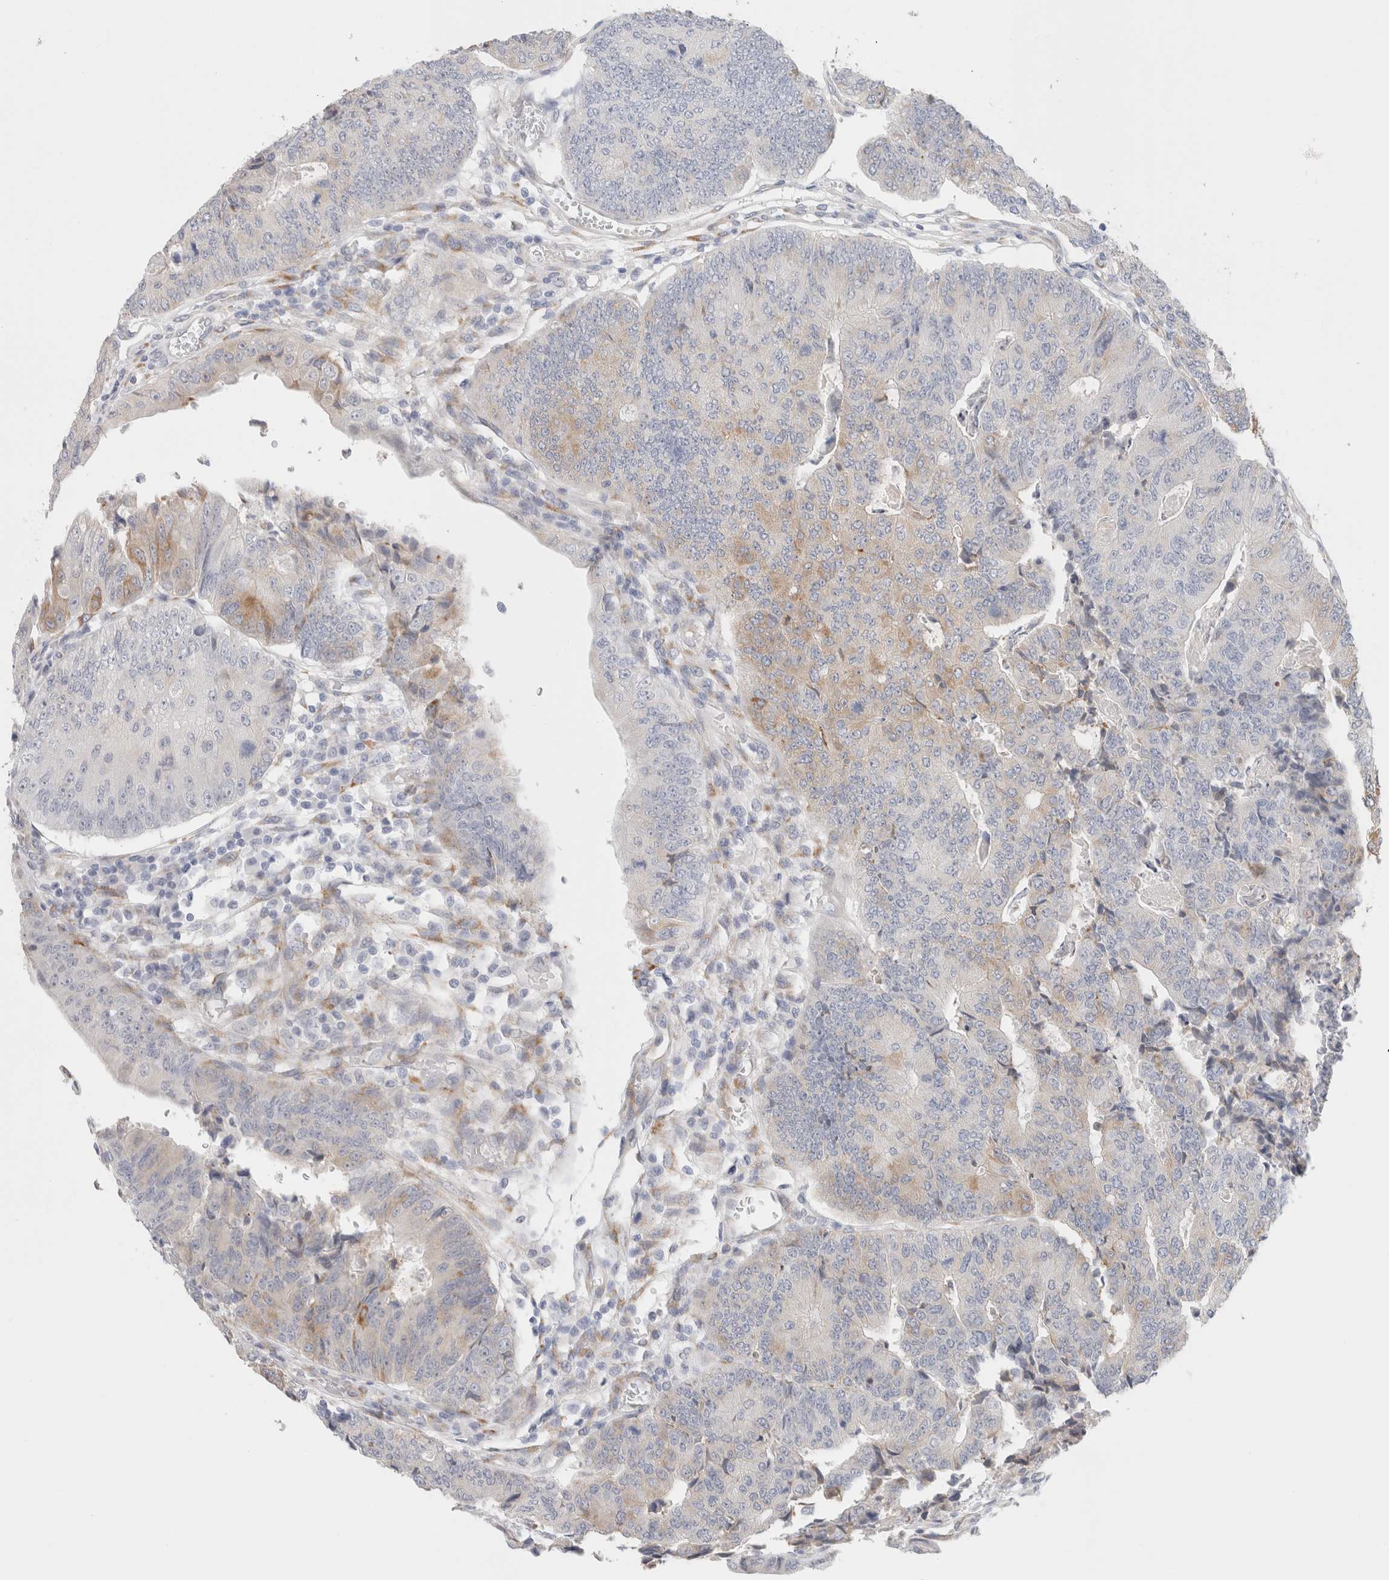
{"staining": {"intensity": "moderate", "quantity": "<25%", "location": "cytoplasmic/membranous"}, "tissue": "colorectal cancer", "cell_type": "Tumor cells", "image_type": "cancer", "snomed": [{"axis": "morphology", "description": "Adenocarcinoma, NOS"}, {"axis": "topography", "description": "Colon"}], "caption": "An immunohistochemistry image of neoplastic tissue is shown. Protein staining in brown shows moderate cytoplasmic/membranous positivity in colorectal adenocarcinoma within tumor cells. (DAB (3,3'-diaminobenzidine) IHC, brown staining for protein, blue staining for nuclei).", "gene": "RTN4", "patient": {"sex": "female", "age": 67}}